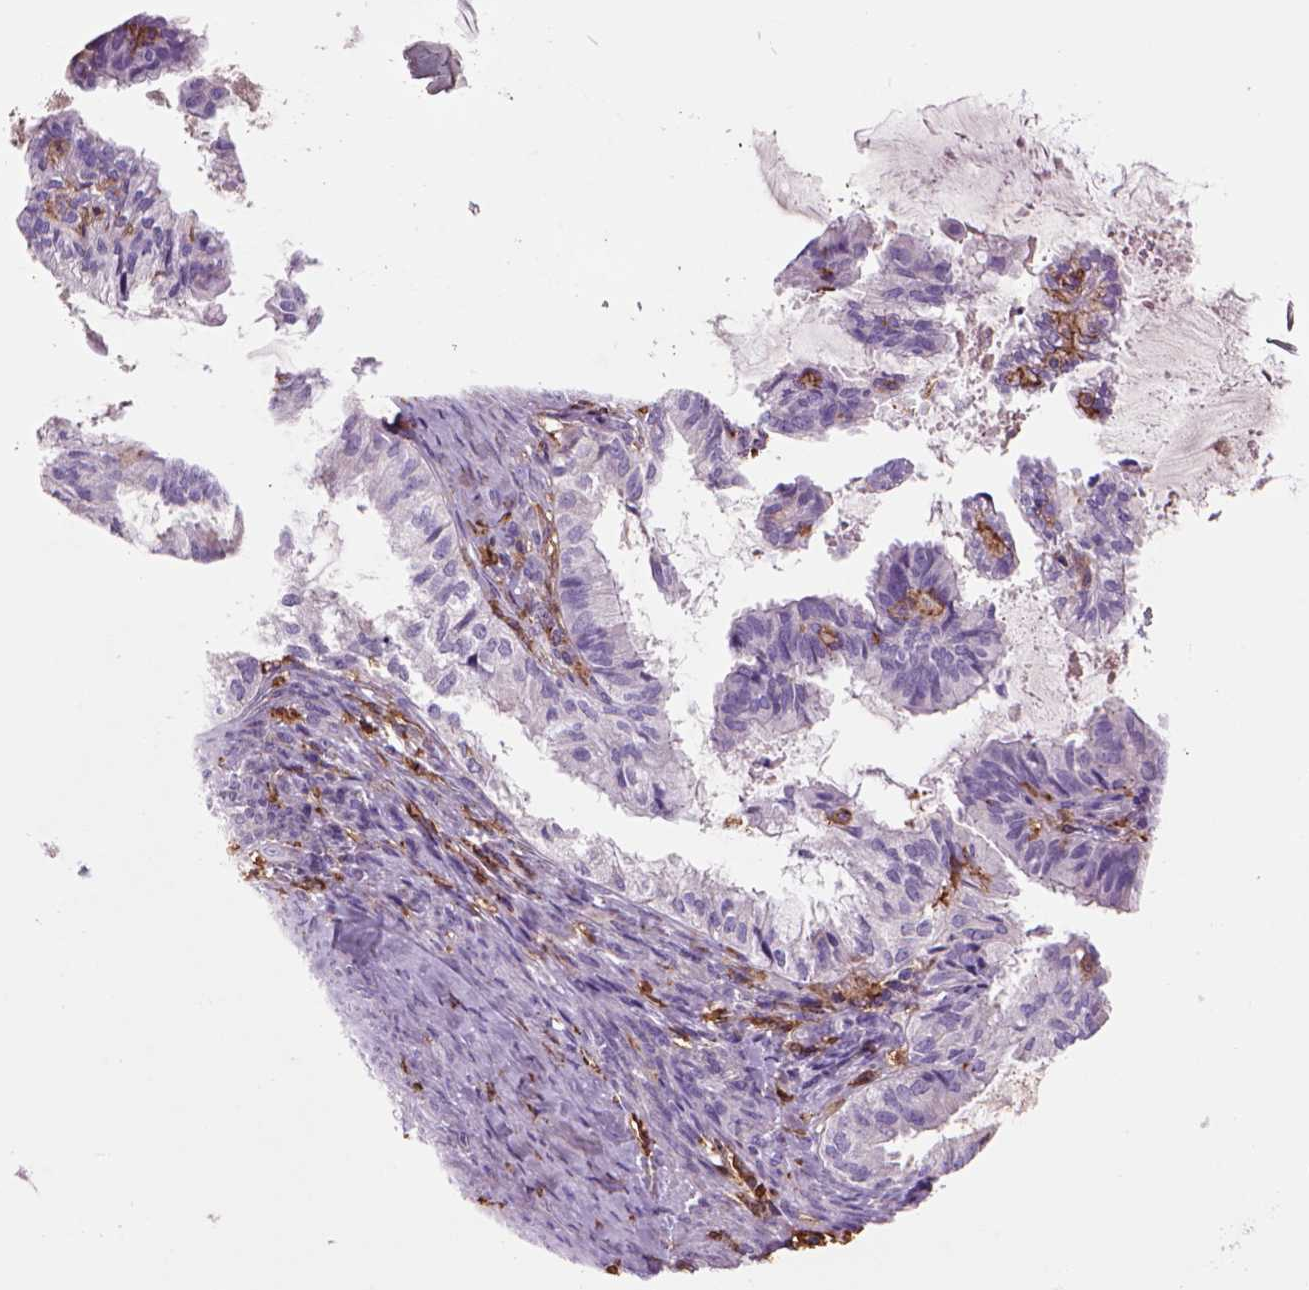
{"staining": {"intensity": "negative", "quantity": "none", "location": "none"}, "tissue": "endometrial cancer", "cell_type": "Tumor cells", "image_type": "cancer", "snomed": [{"axis": "morphology", "description": "Adenocarcinoma, NOS"}, {"axis": "topography", "description": "Endometrium"}], "caption": "Immunohistochemistry of human endometrial cancer (adenocarcinoma) displays no positivity in tumor cells.", "gene": "CD14", "patient": {"sex": "female", "age": 86}}